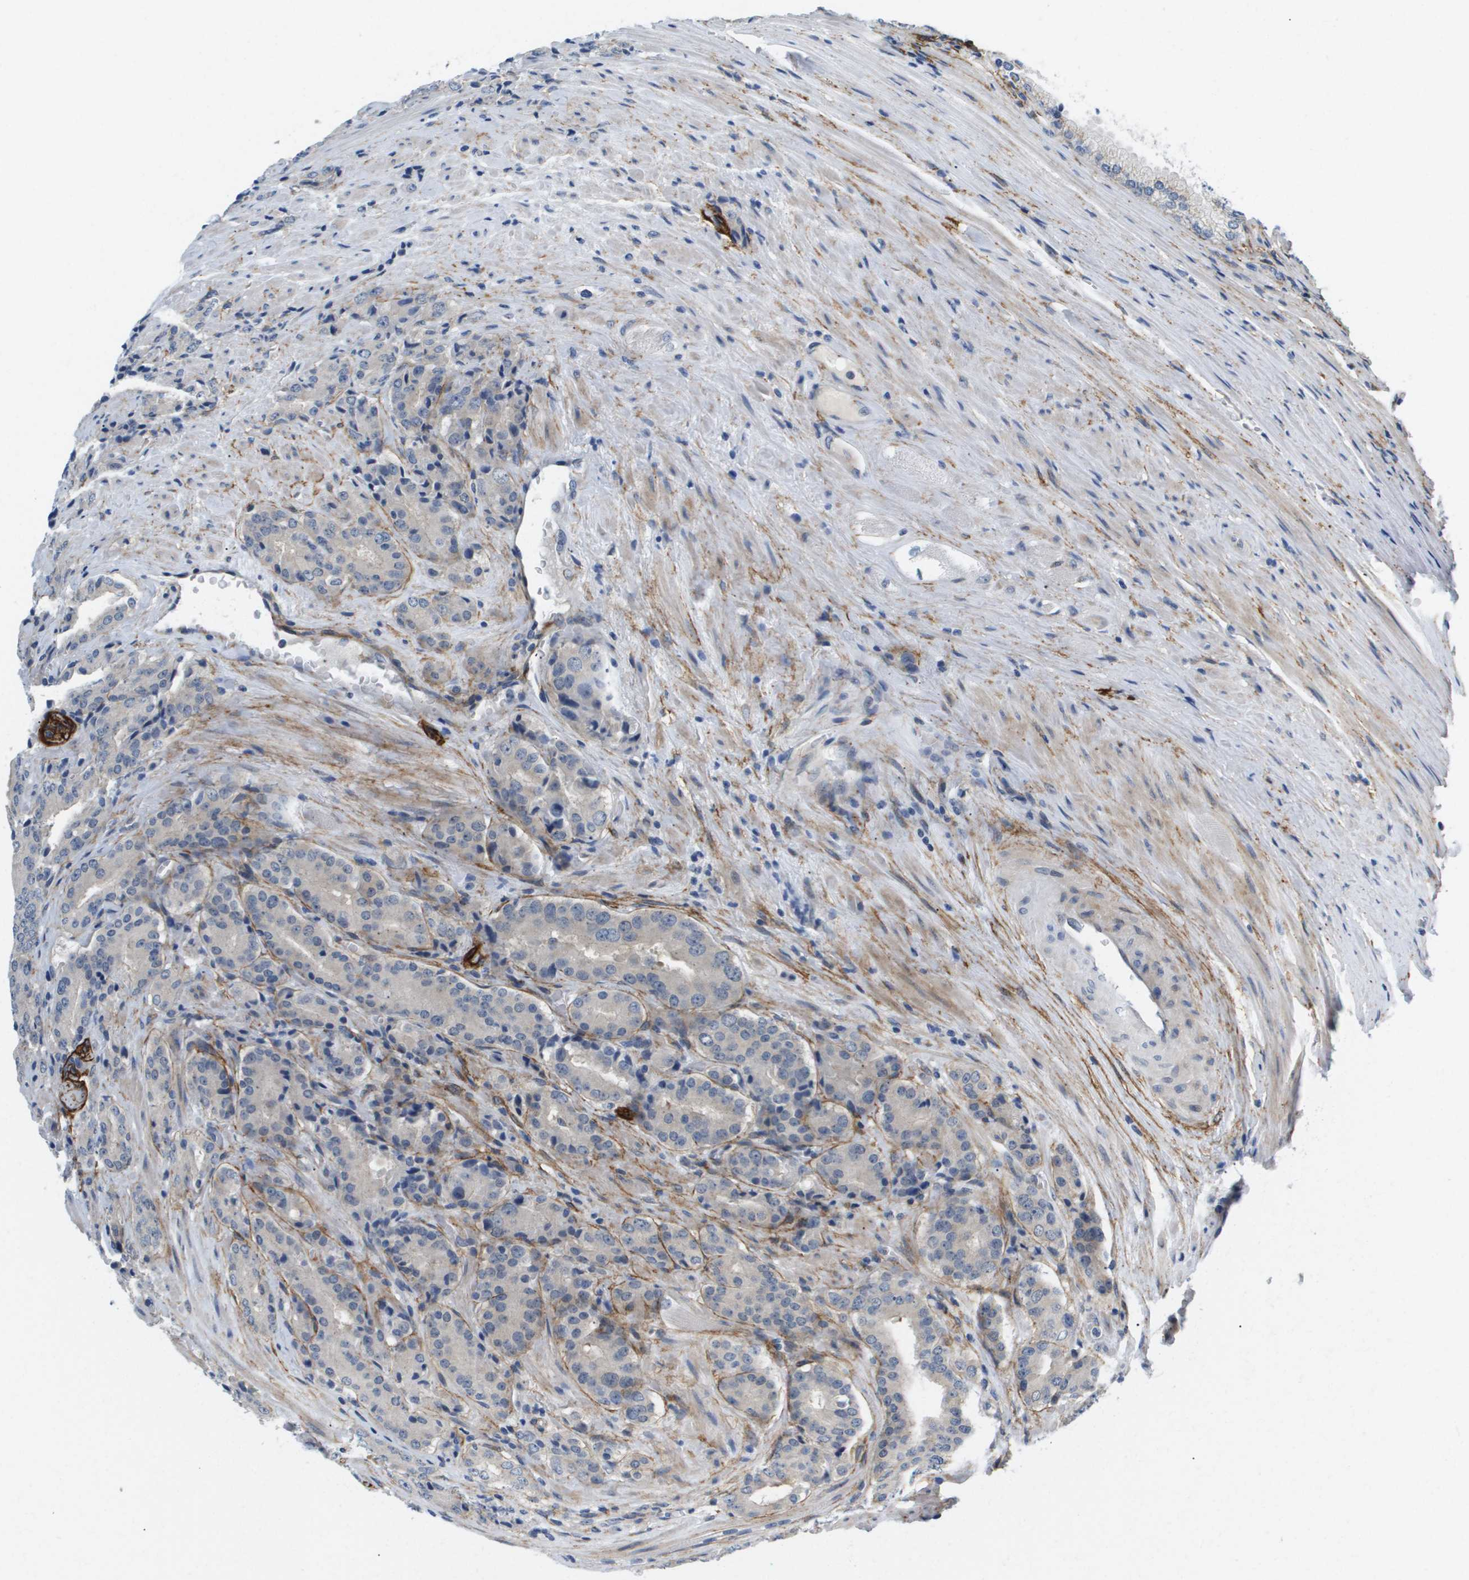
{"staining": {"intensity": "negative", "quantity": "none", "location": "none"}, "tissue": "prostate cancer", "cell_type": "Tumor cells", "image_type": "cancer", "snomed": [{"axis": "morphology", "description": "Adenocarcinoma, High grade"}, {"axis": "topography", "description": "Prostate"}], "caption": "IHC micrograph of prostate cancer stained for a protein (brown), which displays no staining in tumor cells.", "gene": "OTUD5", "patient": {"sex": "male", "age": 71}}